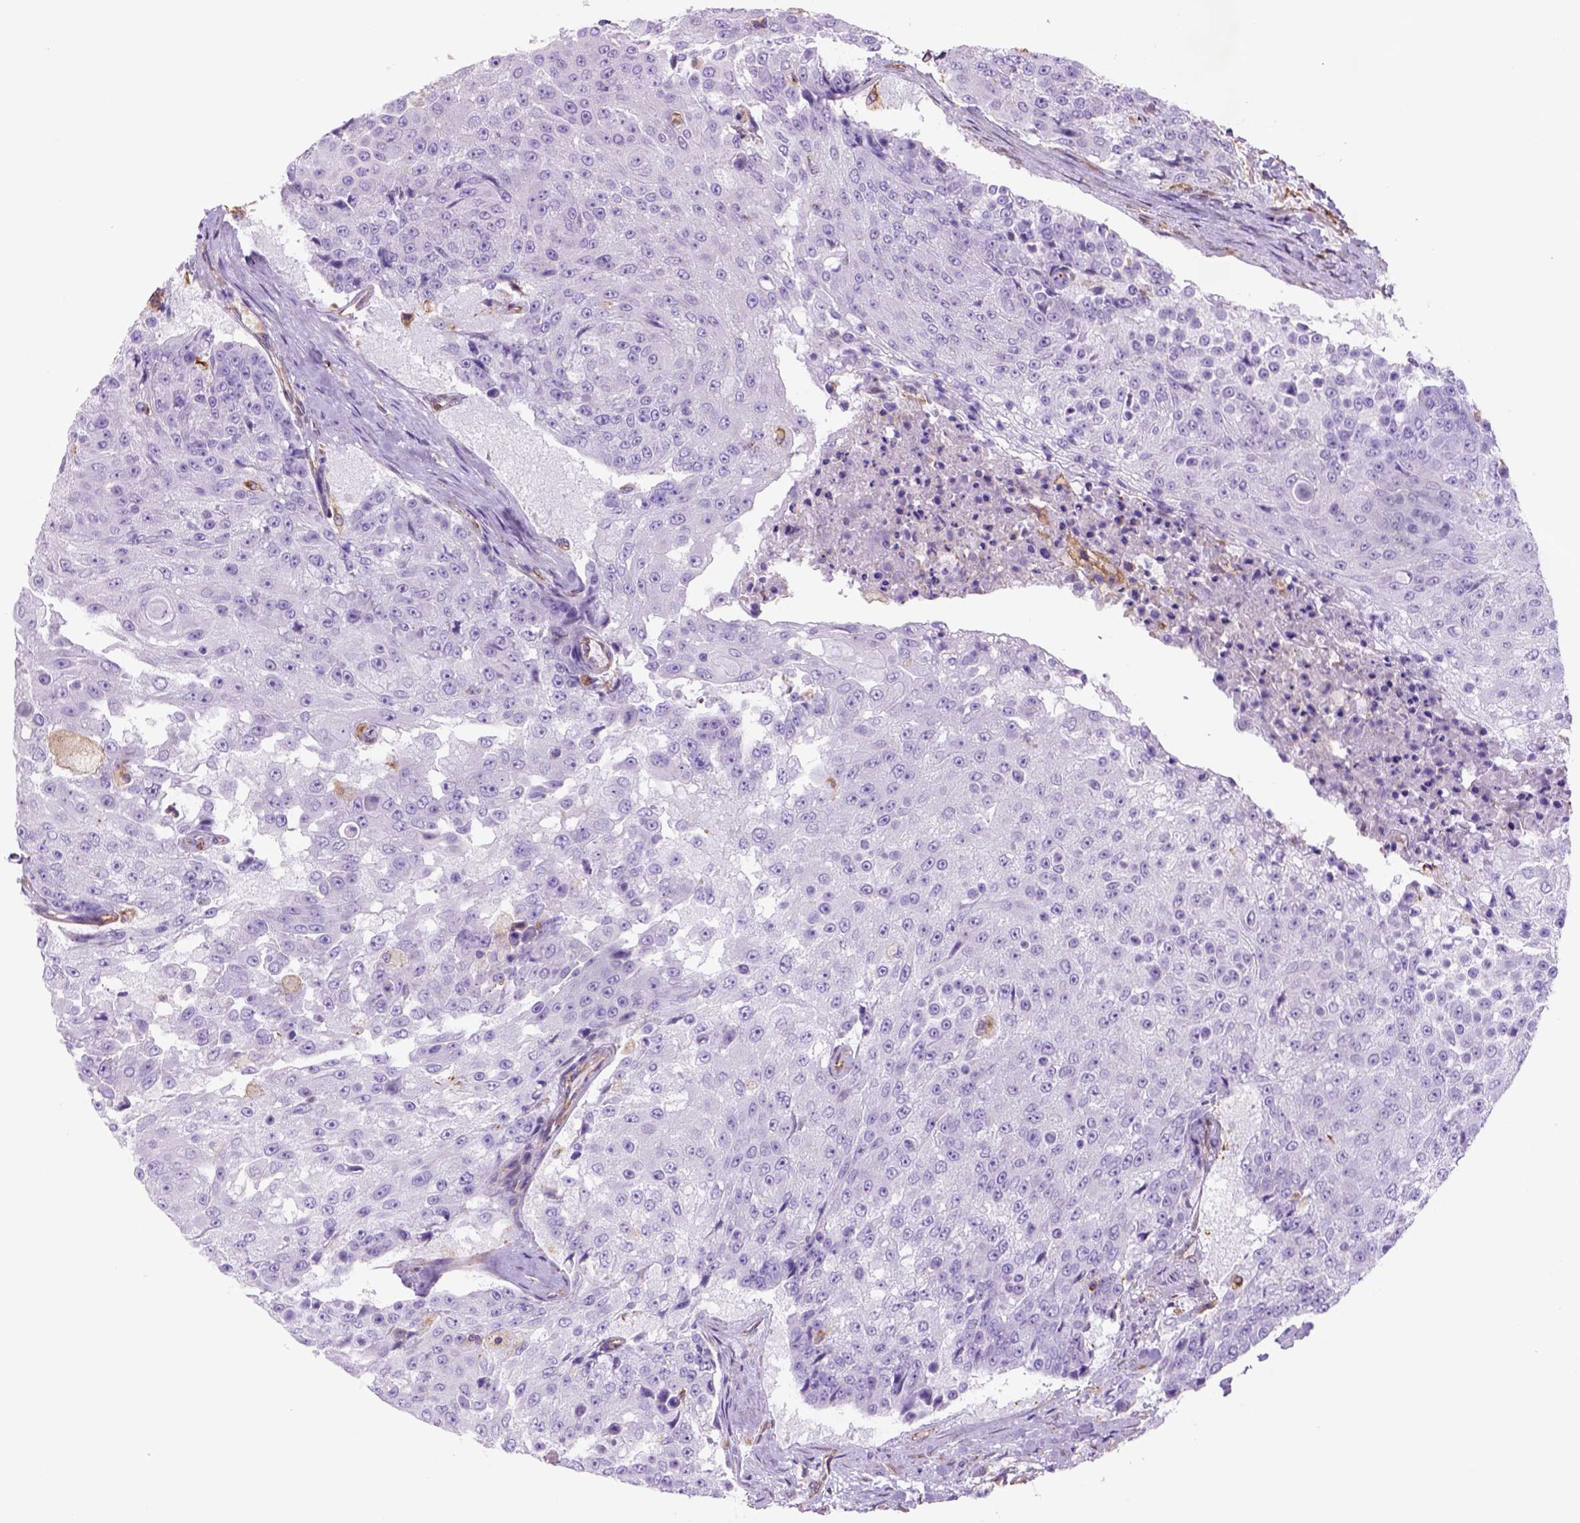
{"staining": {"intensity": "negative", "quantity": "none", "location": "none"}, "tissue": "urothelial cancer", "cell_type": "Tumor cells", "image_type": "cancer", "snomed": [{"axis": "morphology", "description": "Urothelial carcinoma, High grade"}, {"axis": "topography", "description": "Urinary bladder"}], "caption": "Tumor cells show no significant positivity in high-grade urothelial carcinoma. (DAB immunohistochemistry (IHC), high magnification).", "gene": "ZZZ3", "patient": {"sex": "female", "age": 63}}